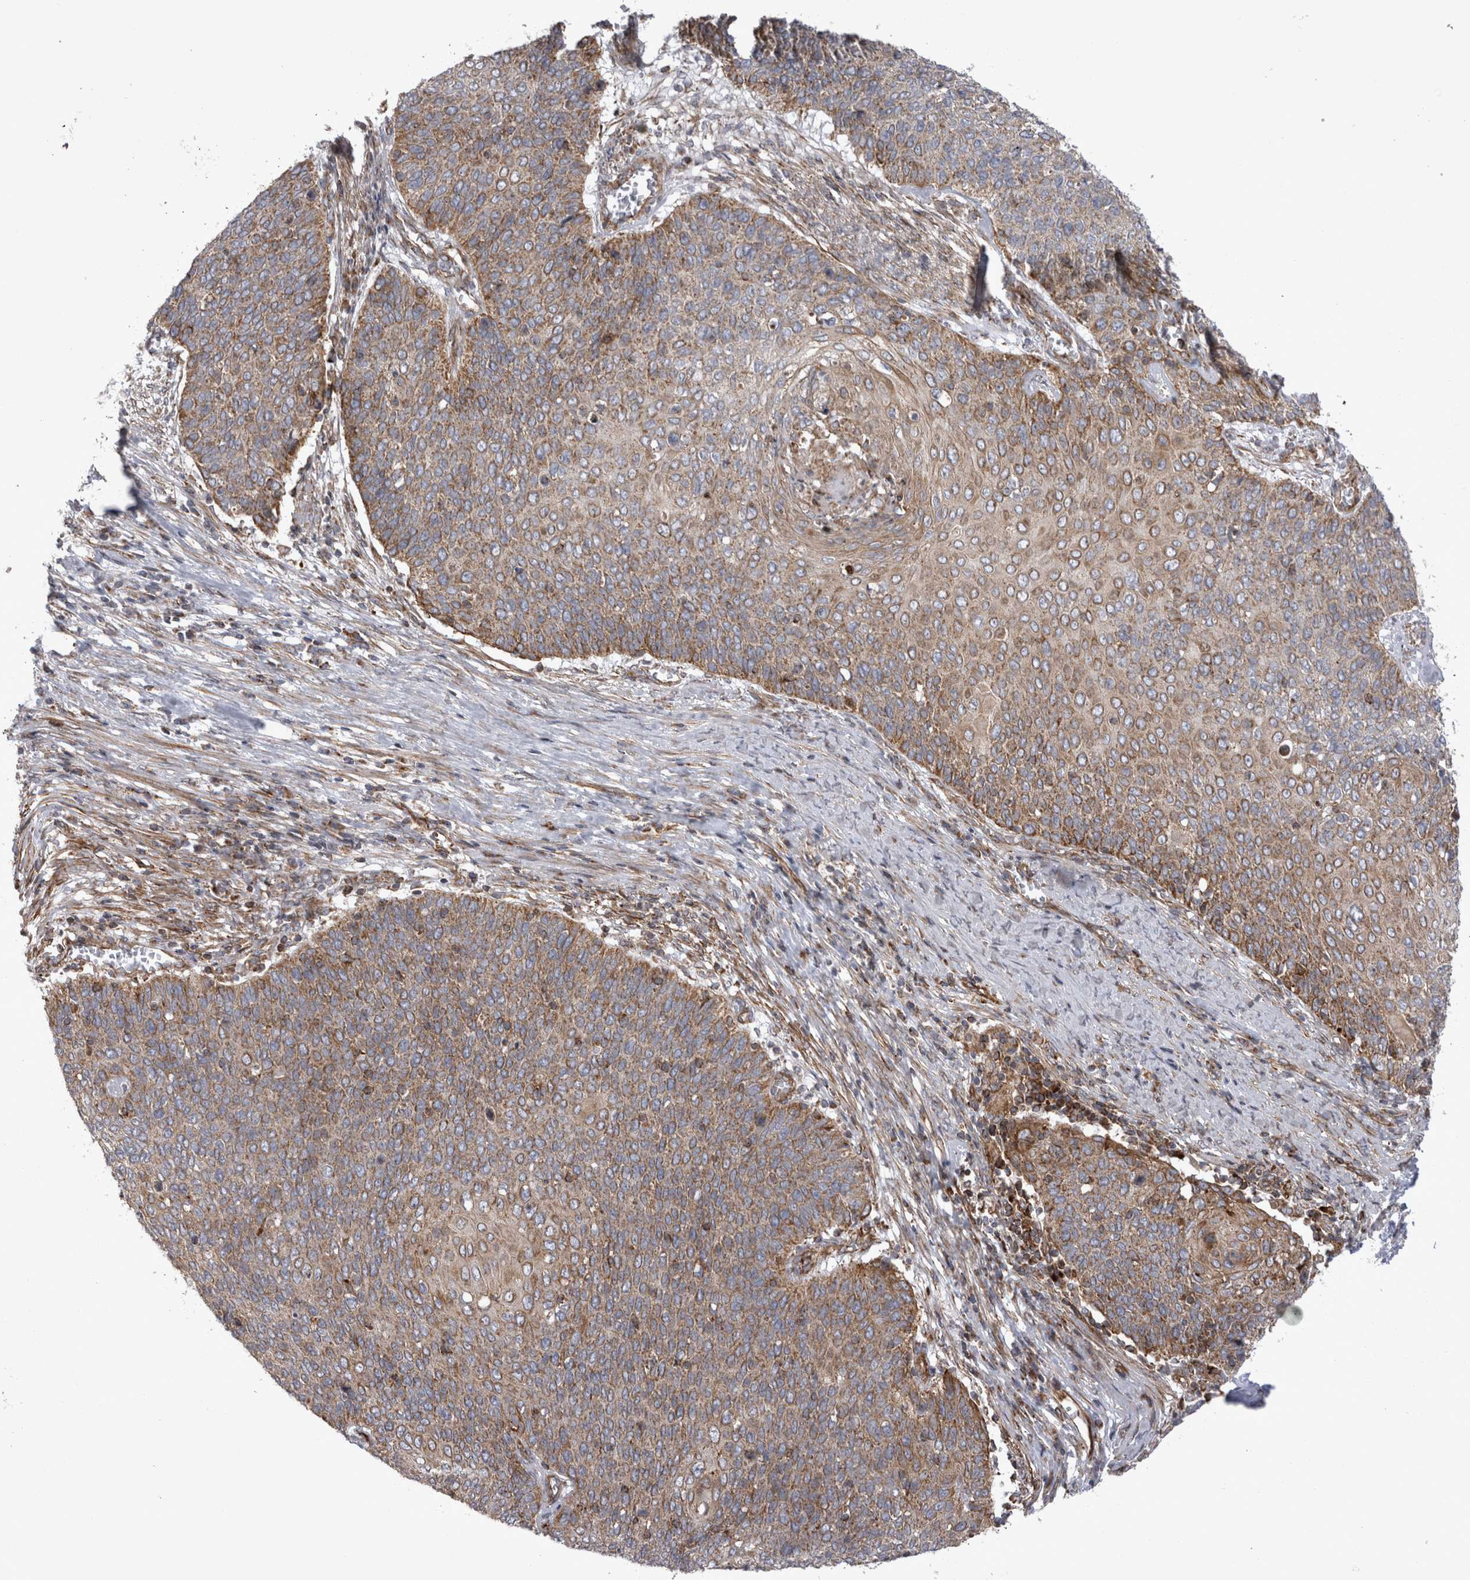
{"staining": {"intensity": "moderate", "quantity": ">75%", "location": "cytoplasmic/membranous"}, "tissue": "cervical cancer", "cell_type": "Tumor cells", "image_type": "cancer", "snomed": [{"axis": "morphology", "description": "Squamous cell carcinoma, NOS"}, {"axis": "topography", "description": "Cervix"}], "caption": "Brown immunohistochemical staining in human cervical squamous cell carcinoma exhibits moderate cytoplasmic/membranous staining in approximately >75% of tumor cells. (DAB IHC, brown staining for protein, blue staining for nuclei).", "gene": "TSPOAP1", "patient": {"sex": "female", "age": 39}}